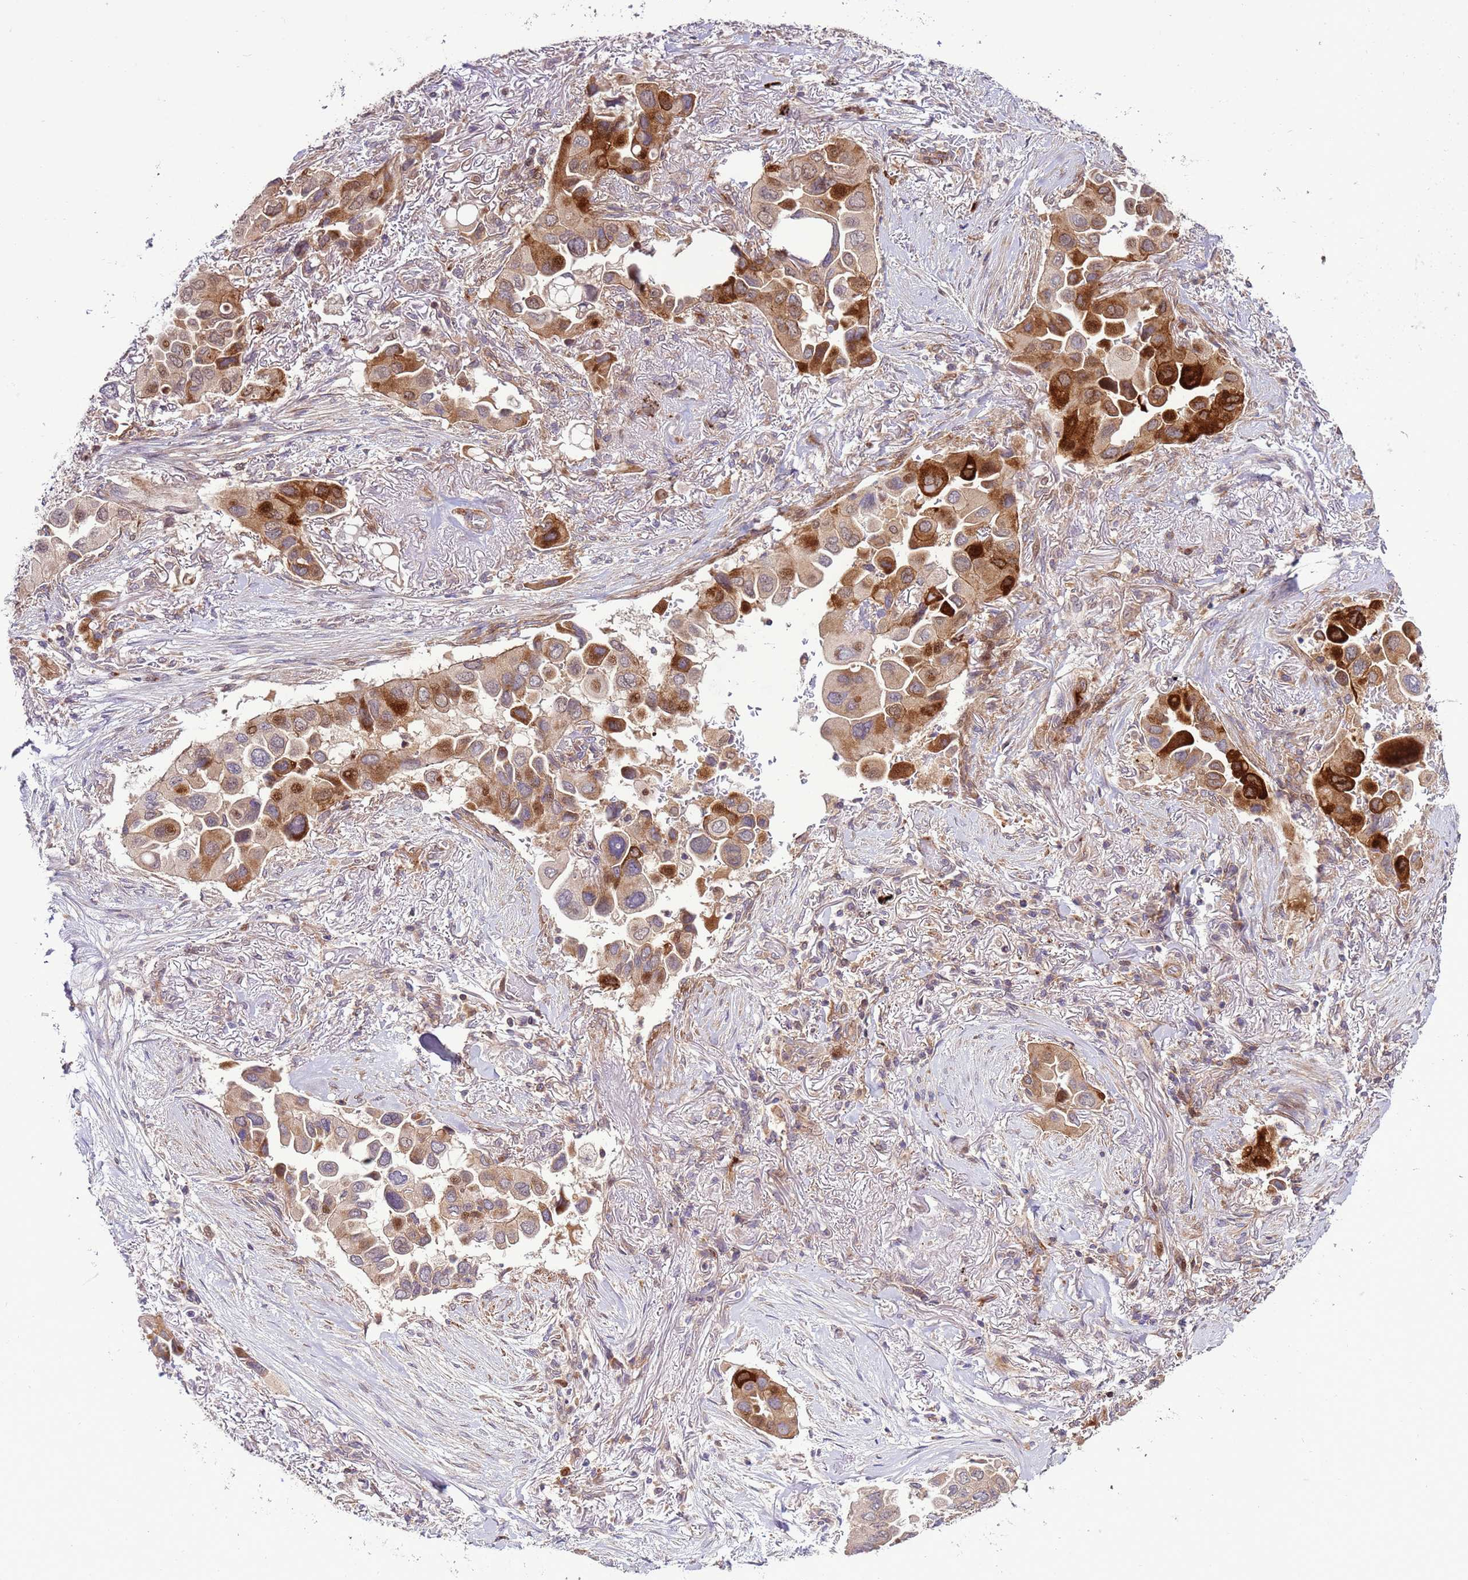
{"staining": {"intensity": "strong", "quantity": ">75%", "location": "cytoplasmic/membranous"}, "tissue": "lung cancer", "cell_type": "Tumor cells", "image_type": "cancer", "snomed": [{"axis": "morphology", "description": "Adenocarcinoma, NOS"}, {"axis": "topography", "description": "Lung"}], "caption": "Adenocarcinoma (lung) stained with DAB (3,3'-diaminobenzidine) immunohistochemistry demonstrates high levels of strong cytoplasmic/membranous expression in approximately >75% of tumor cells.", "gene": "ZNF624", "patient": {"sex": "female", "age": 76}}